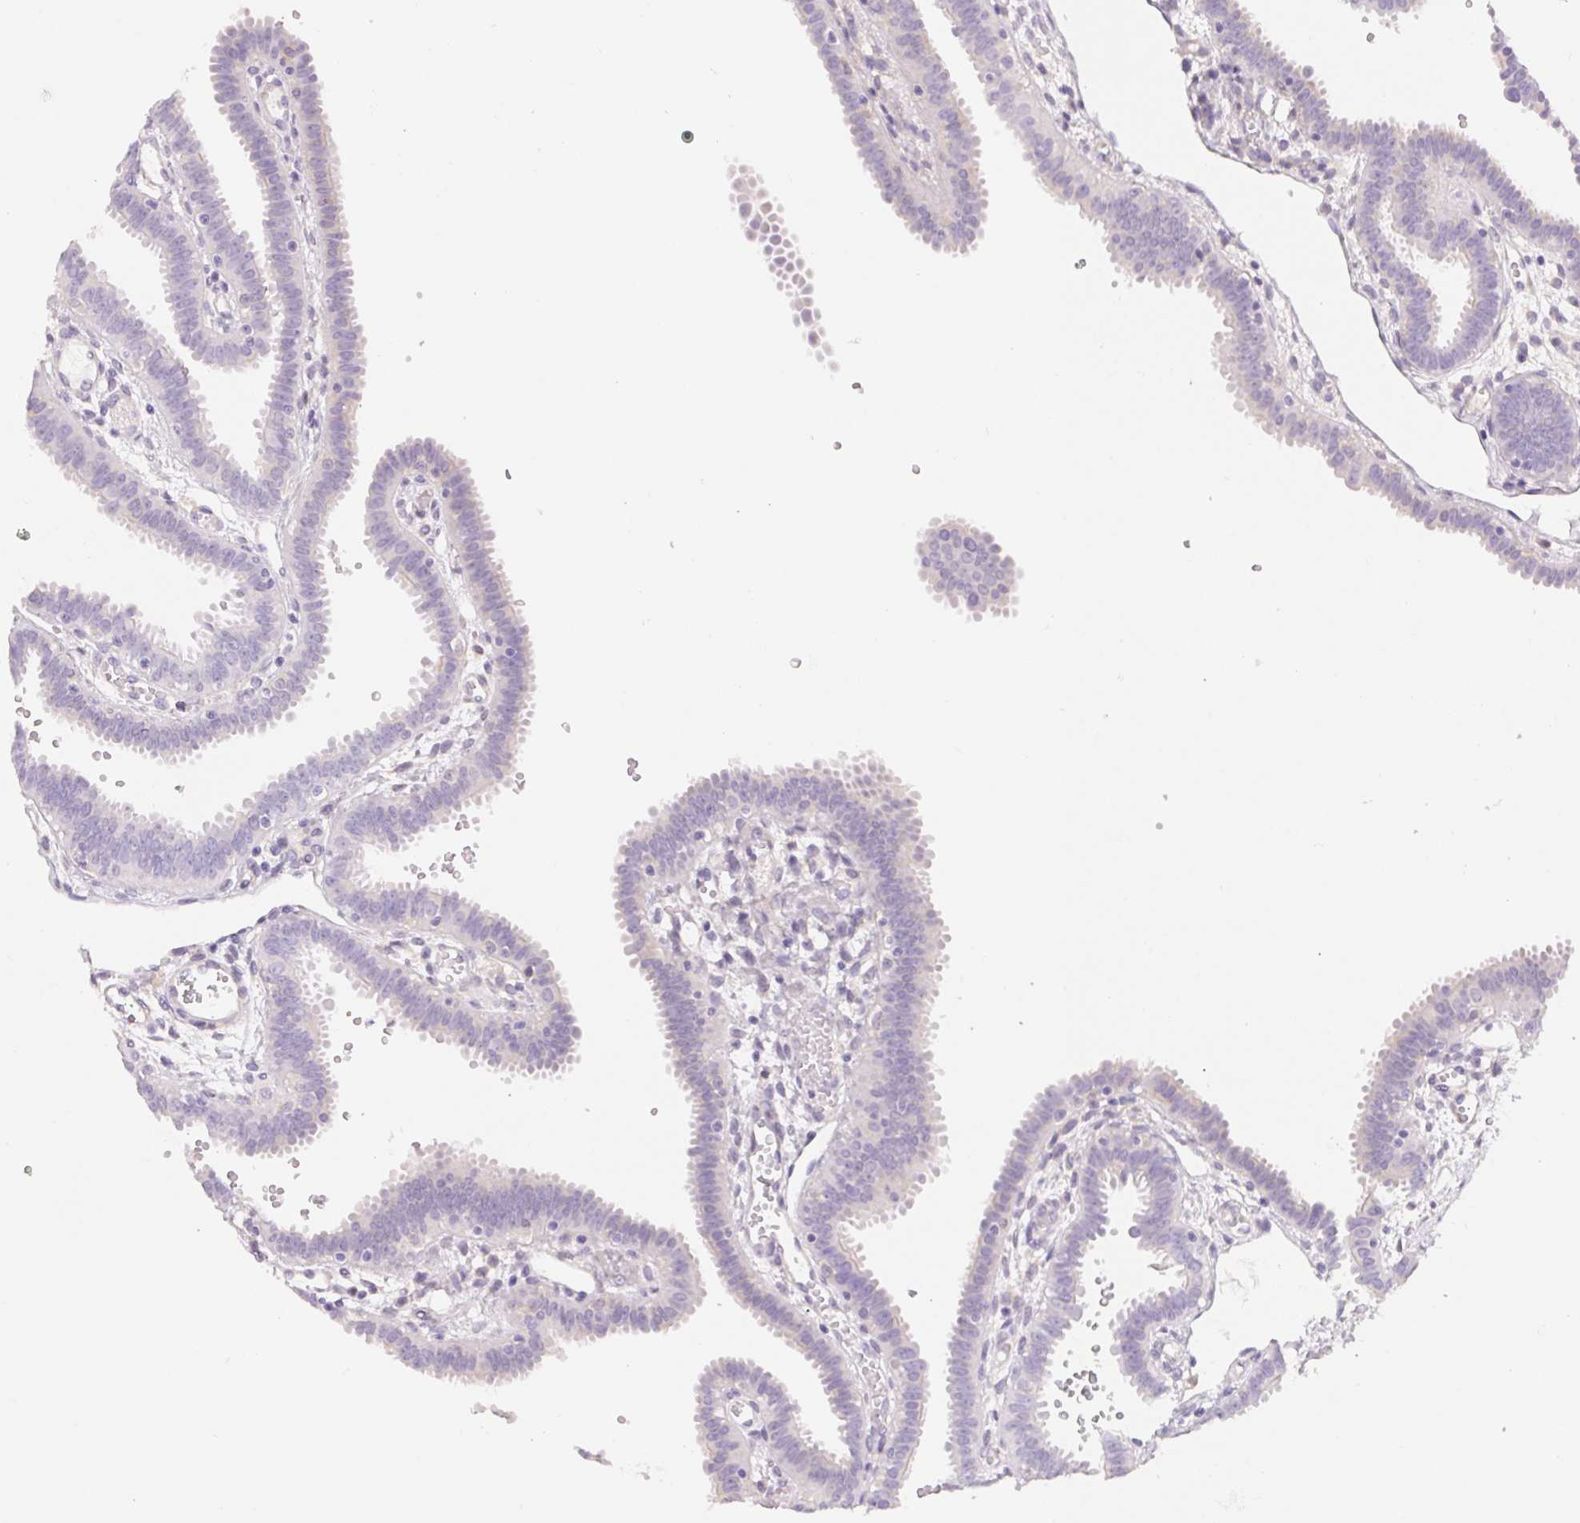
{"staining": {"intensity": "negative", "quantity": "none", "location": "none"}, "tissue": "fallopian tube", "cell_type": "Glandular cells", "image_type": "normal", "snomed": [{"axis": "morphology", "description": "Normal tissue, NOS"}, {"axis": "topography", "description": "Fallopian tube"}], "caption": "Immunohistochemistry (IHC) histopathology image of benign fallopian tube: fallopian tube stained with DAB (3,3'-diaminobenzidine) demonstrates no significant protein positivity in glandular cells.", "gene": "CTNND2", "patient": {"sex": "female", "age": 37}}